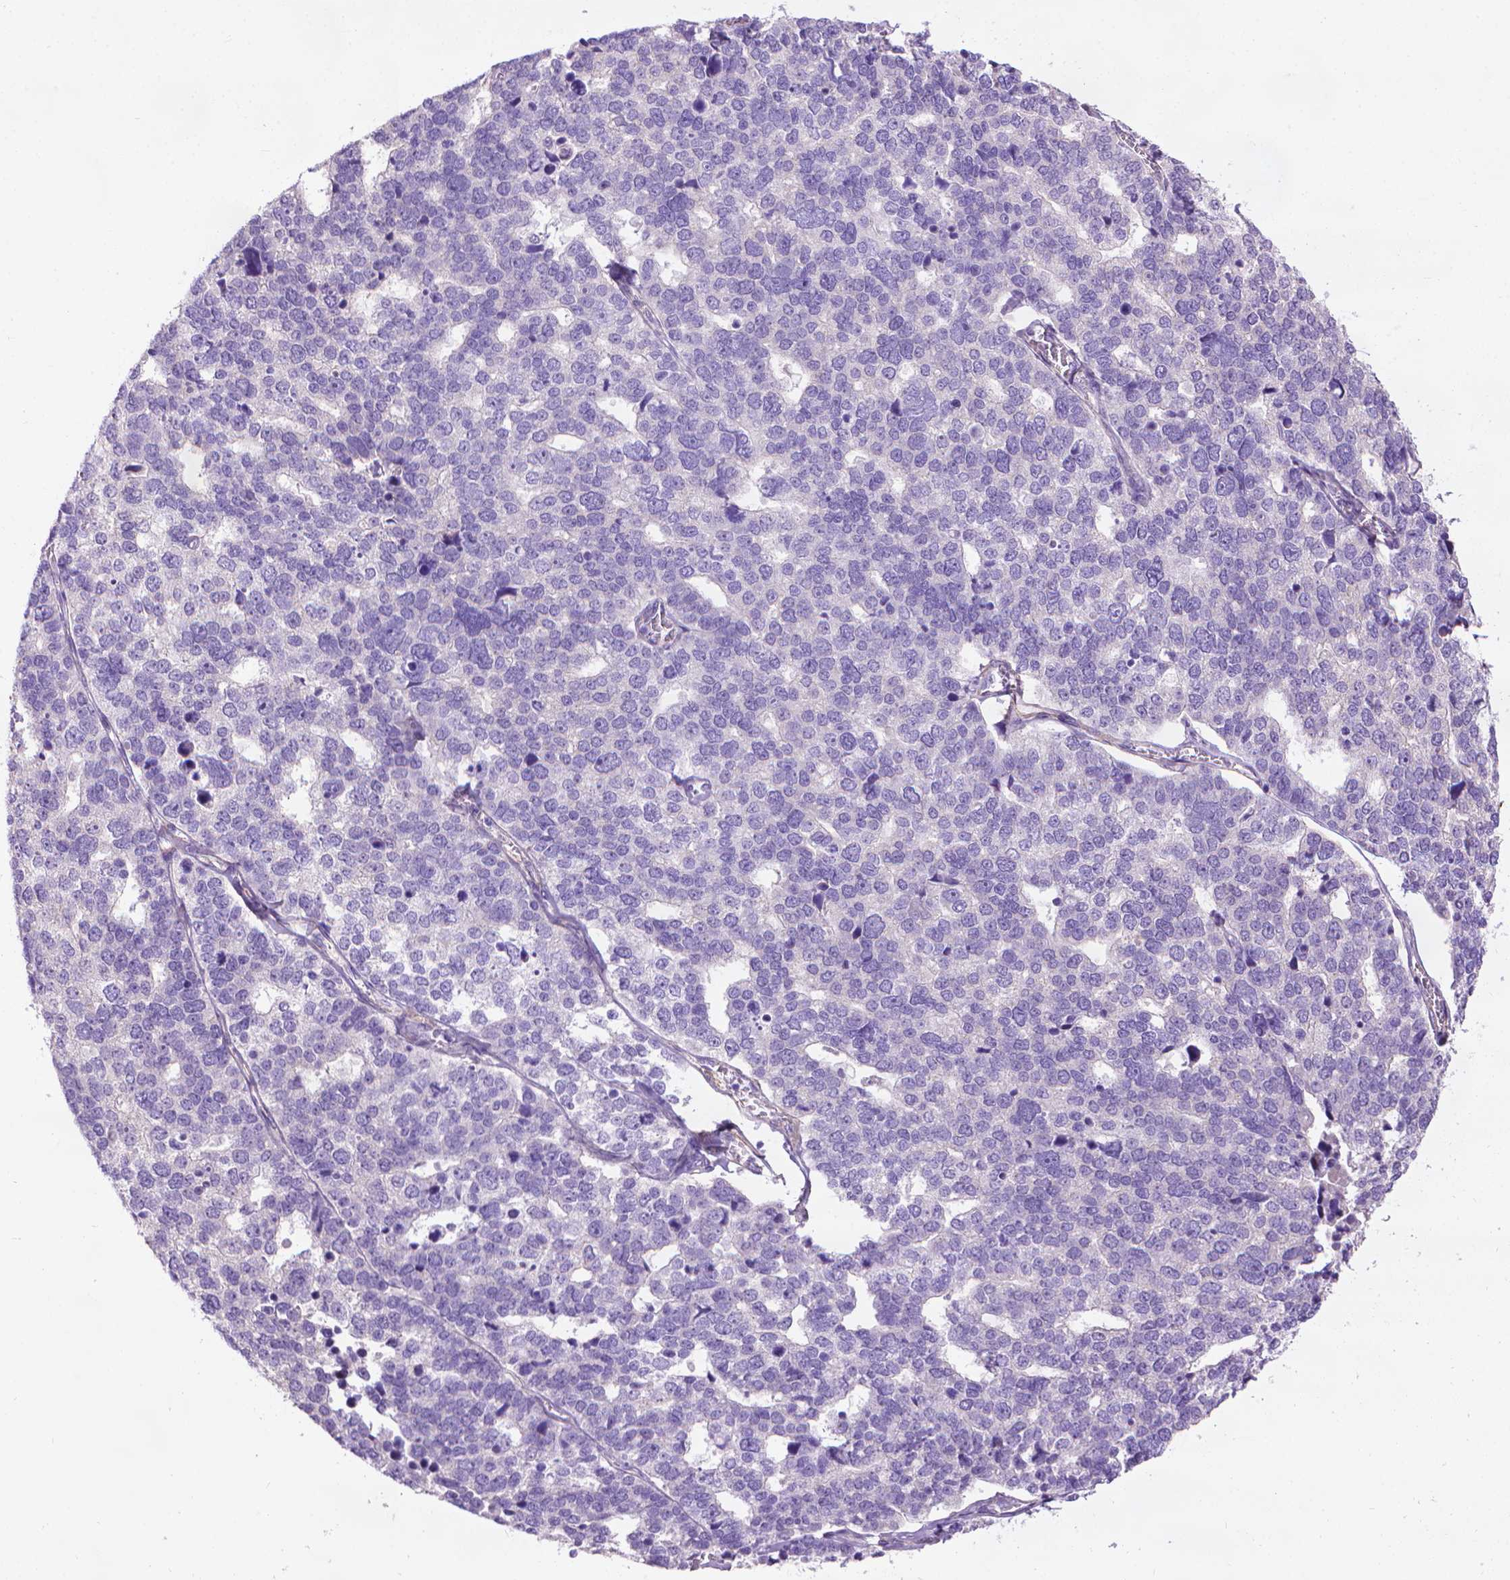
{"staining": {"intensity": "negative", "quantity": "none", "location": "none"}, "tissue": "stomach cancer", "cell_type": "Tumor cells", "image_type": "cancer", "snomed": [{"axis": "morphology", "description": "Adenocarcinoma, NOS"}, {"axis": "topography", "description": "Stomach"}], "caption": "A high-resolution histopathology image shows IHC staining of stomach cancer (adenocarcinoma), which exhibits no significant expression in tumor cells.", "gene": "AQP10", "patient": {"sex": "male", "age": 69}}